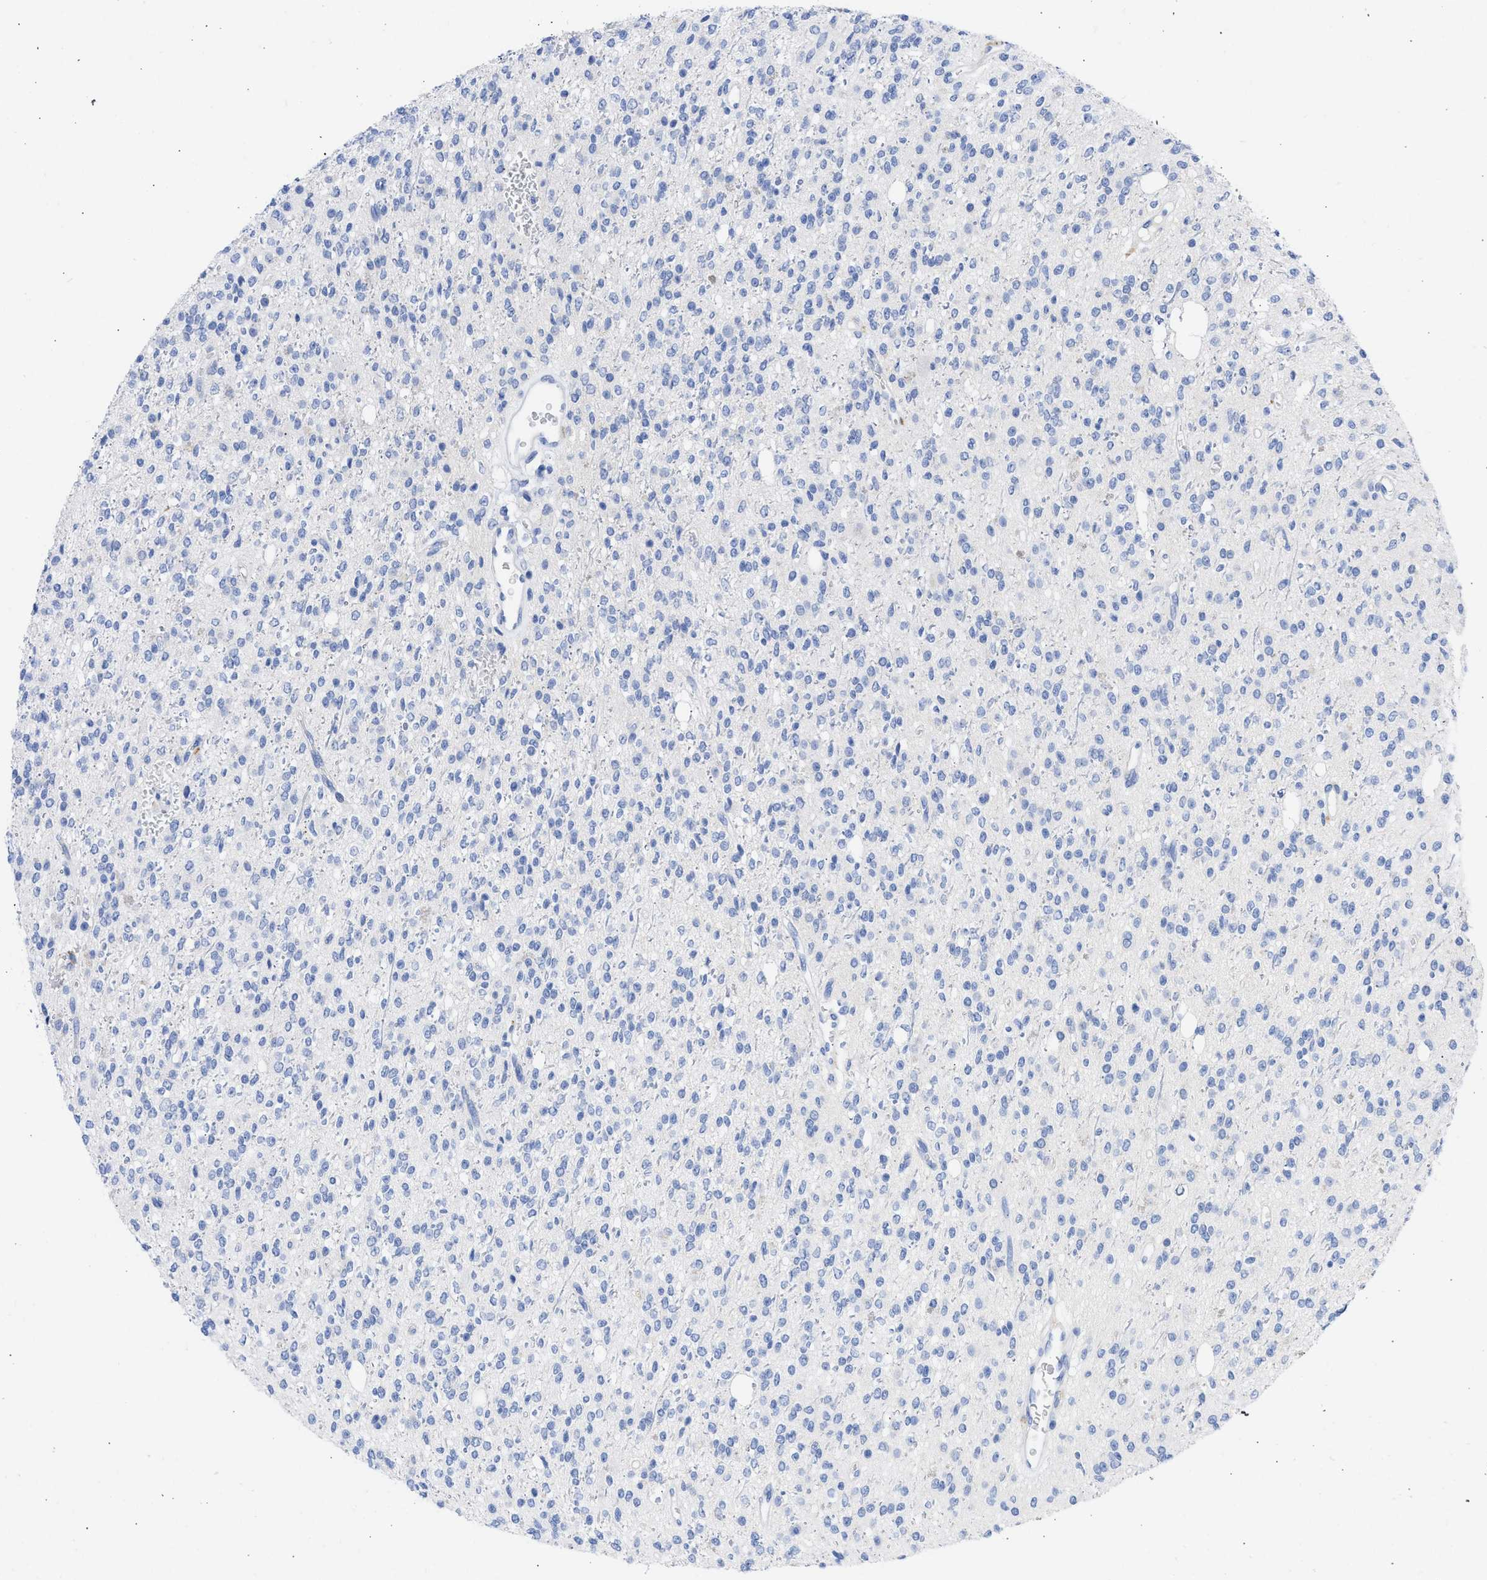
{"staining": {"intensity": "negative", "quantity": "none", "location": "none"}, "tissue": "glioma", "cell_type": "Tumor cells", "image_type": "cancer", "snomed": [{"axis": "morphology", "description": "Glioma, malignant, High grade"}, {"axis": "topography", "description": "Brain"}], "caption": "This is an immunohistochemistry histopathology image of human glioma. There is no positivity in tumor cells.", "gene": "RSPH1", "patient": {"sex": "male", "age": 34}}